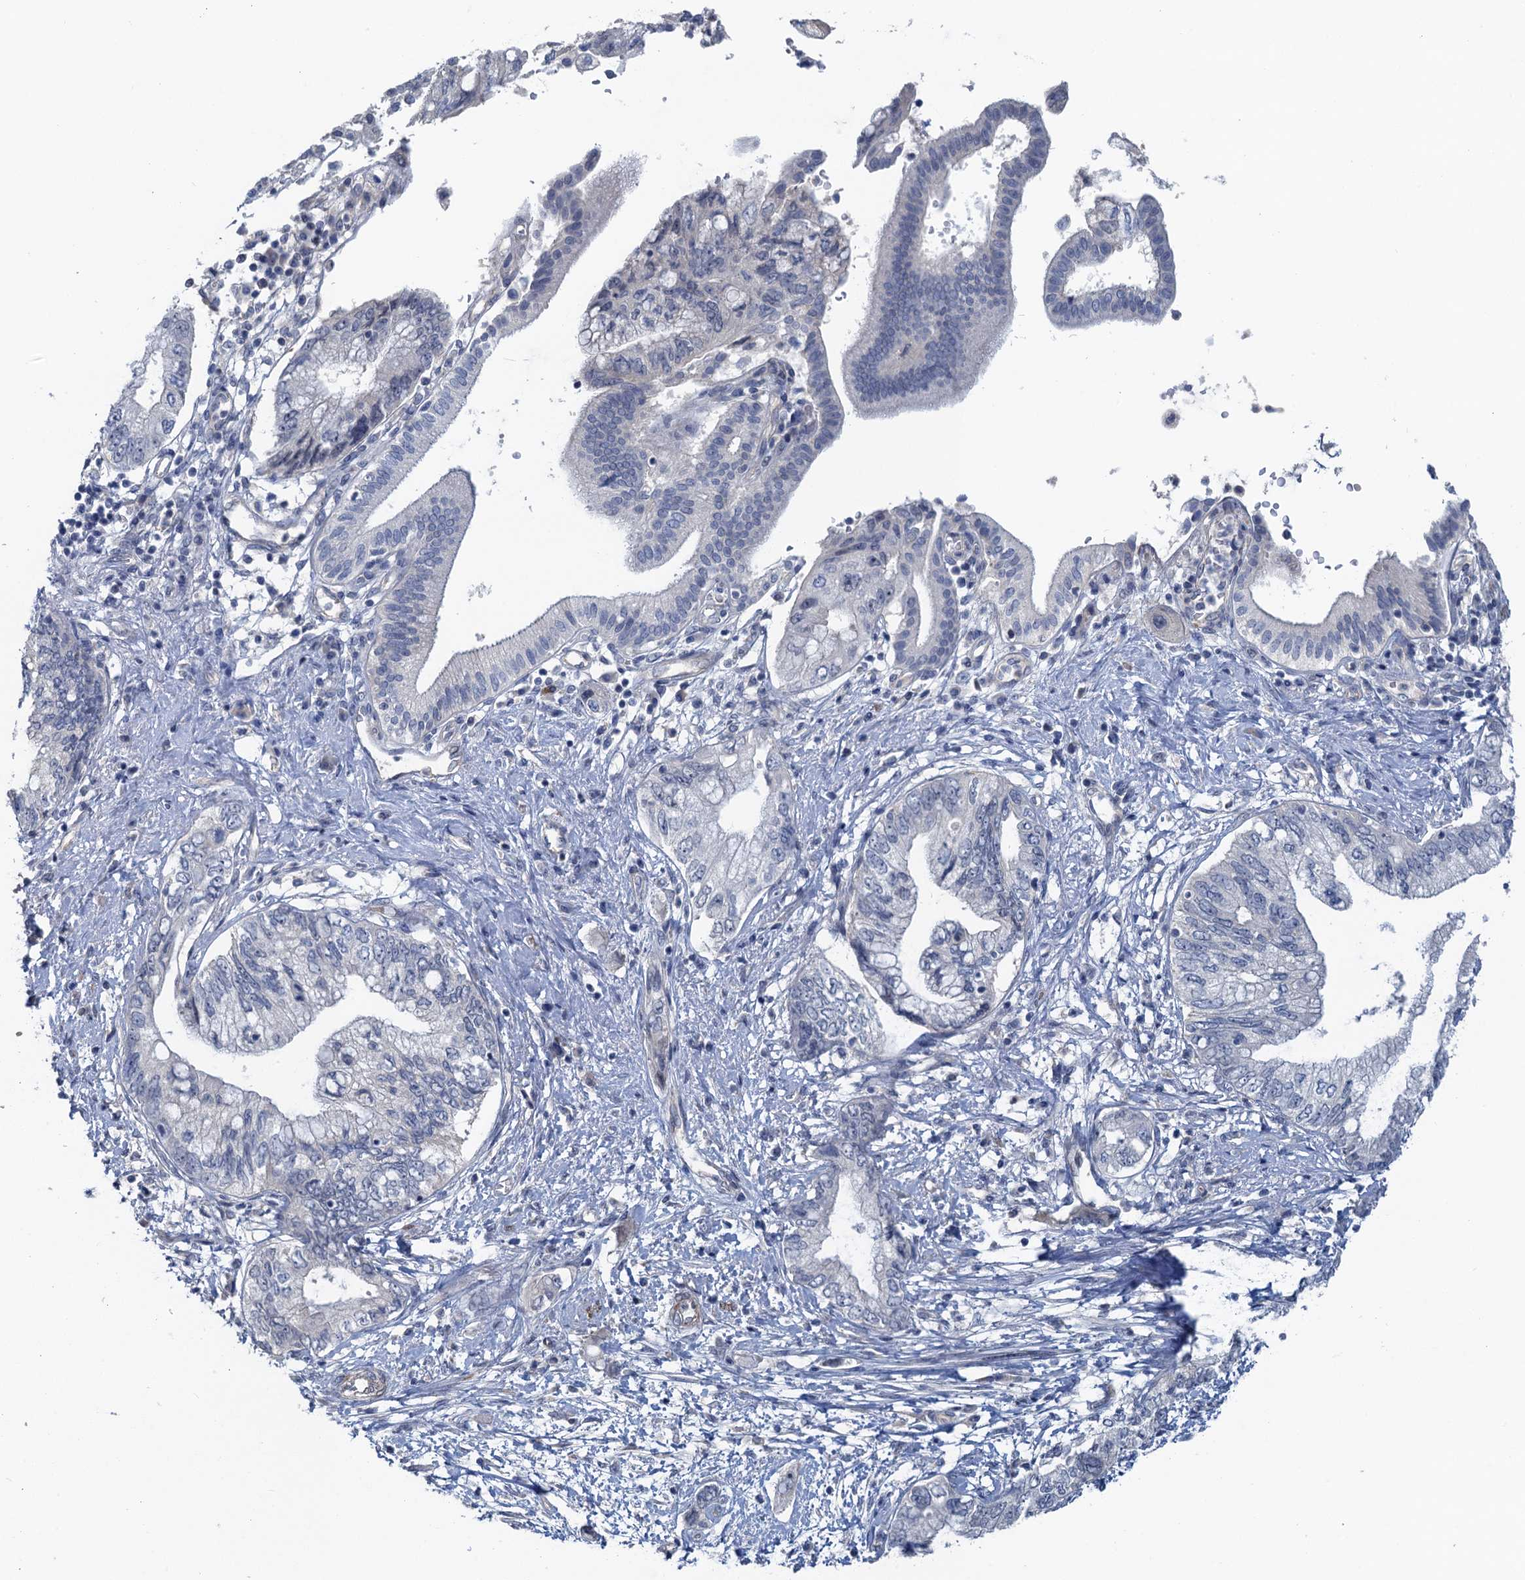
{"staining": {"intensity": "negative", "quantity": "none", "location": "none"}, "tissue": "pancreatic cancer", "cell_type": "Tumor cells", "image_type": "cancer", "snomed": [{"axis": "morphology", "description": "Adenocarcinoma, NOS"}, {"axis": "topography", "description": "Pancreas"}], "caption": "Tumor cells are negative for protein expression in human adenocarcinoma (pancreatic).", "gene": "MYO16", "patient": {"sex": "female", "age": 73}}